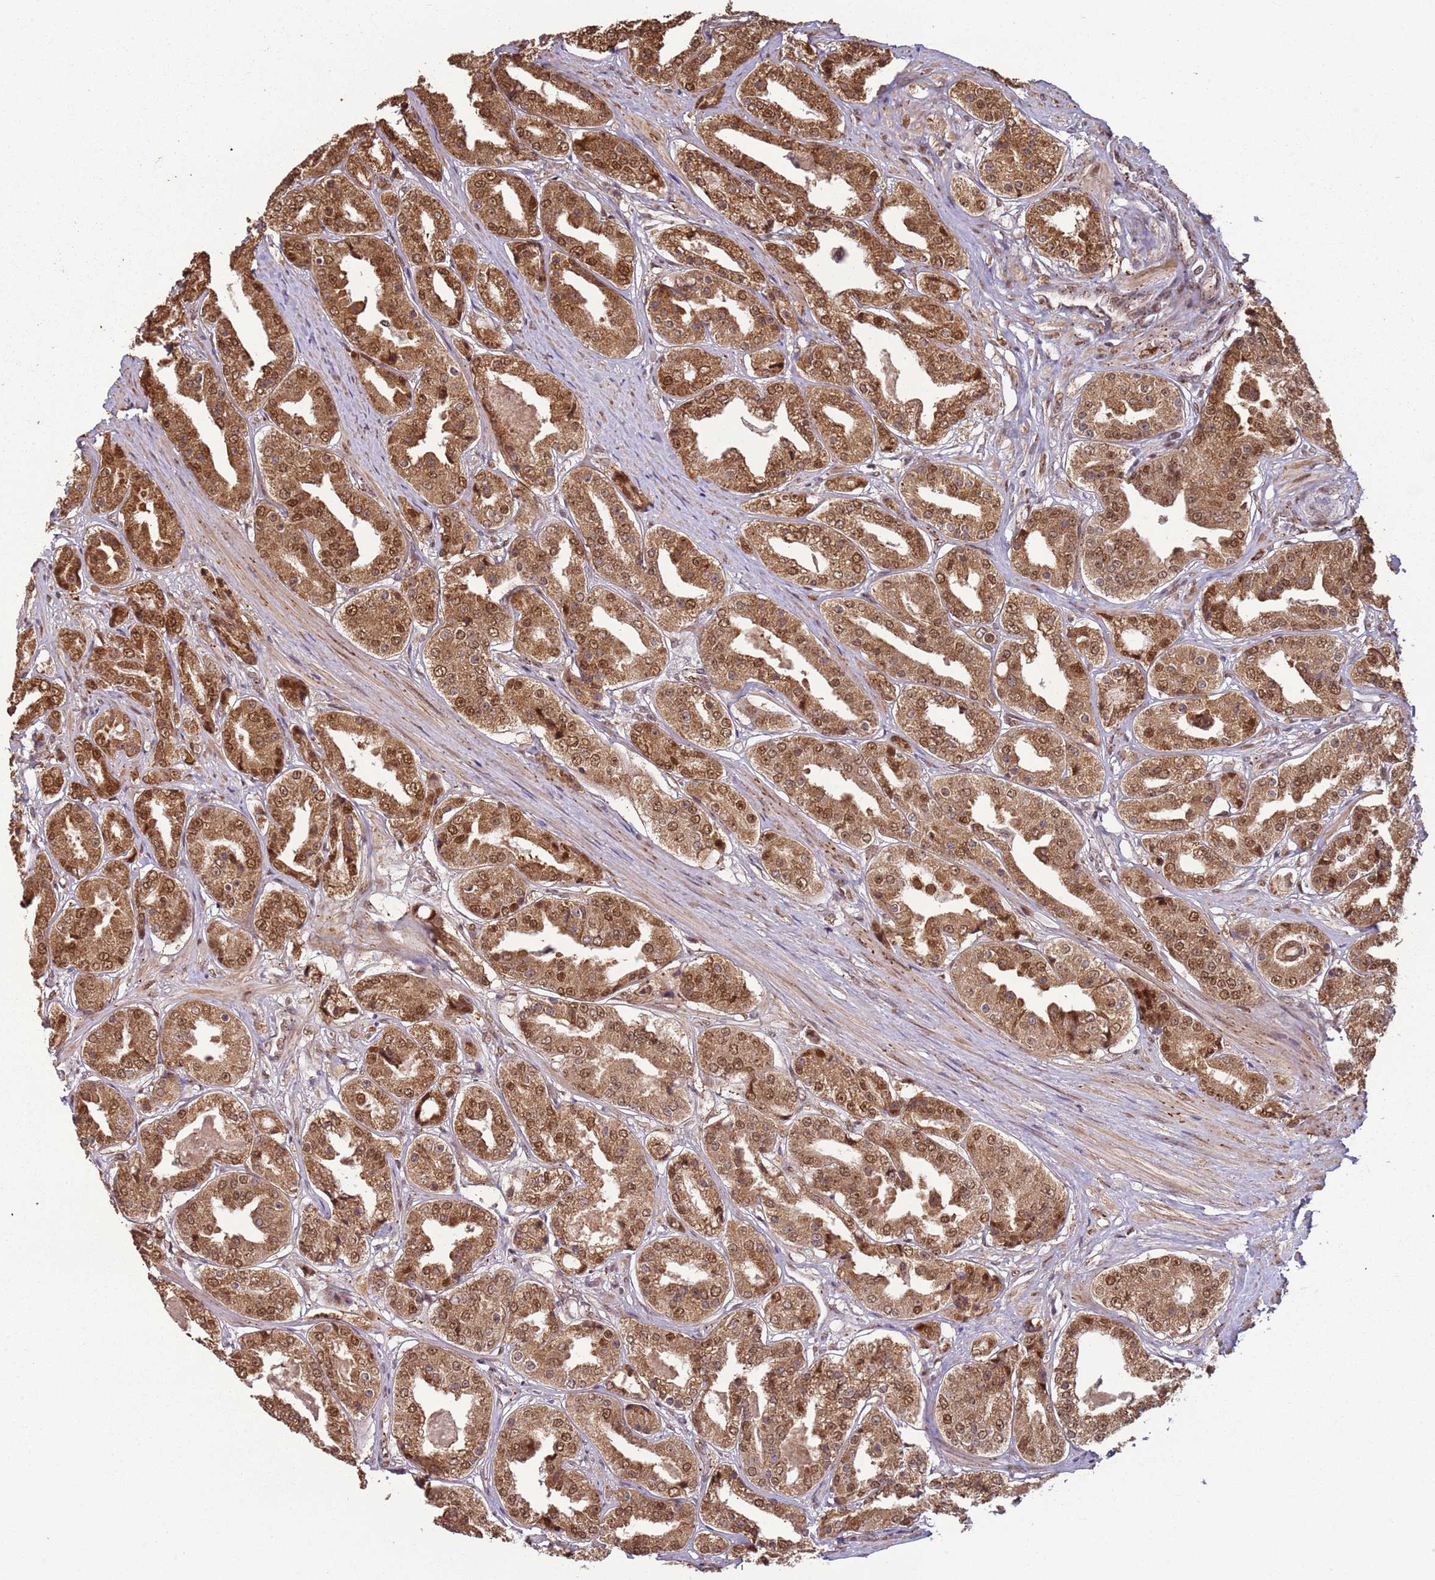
{"staining": {"intensity": "moderate", "quantity": ">75%", "location": "cytoplasmic/membranous,nuclear"}, "tissue": "prostate cancer", "cell_type": "Tumor cells", "image_type": "cancer", "snomed": [{"axis": "morphology", "description": "Adenocarcinoma, High grade"}, {"axis": "topography", "description": "Prostate"}], "caption": "Protein expression analysis of human prostate cancer reveals moderate cytoplasmic/membranous and nuclear expression in about >75% of tumor cells.", "gene": "POLR3H", "patient": {"sex": "male", "age": 63}}